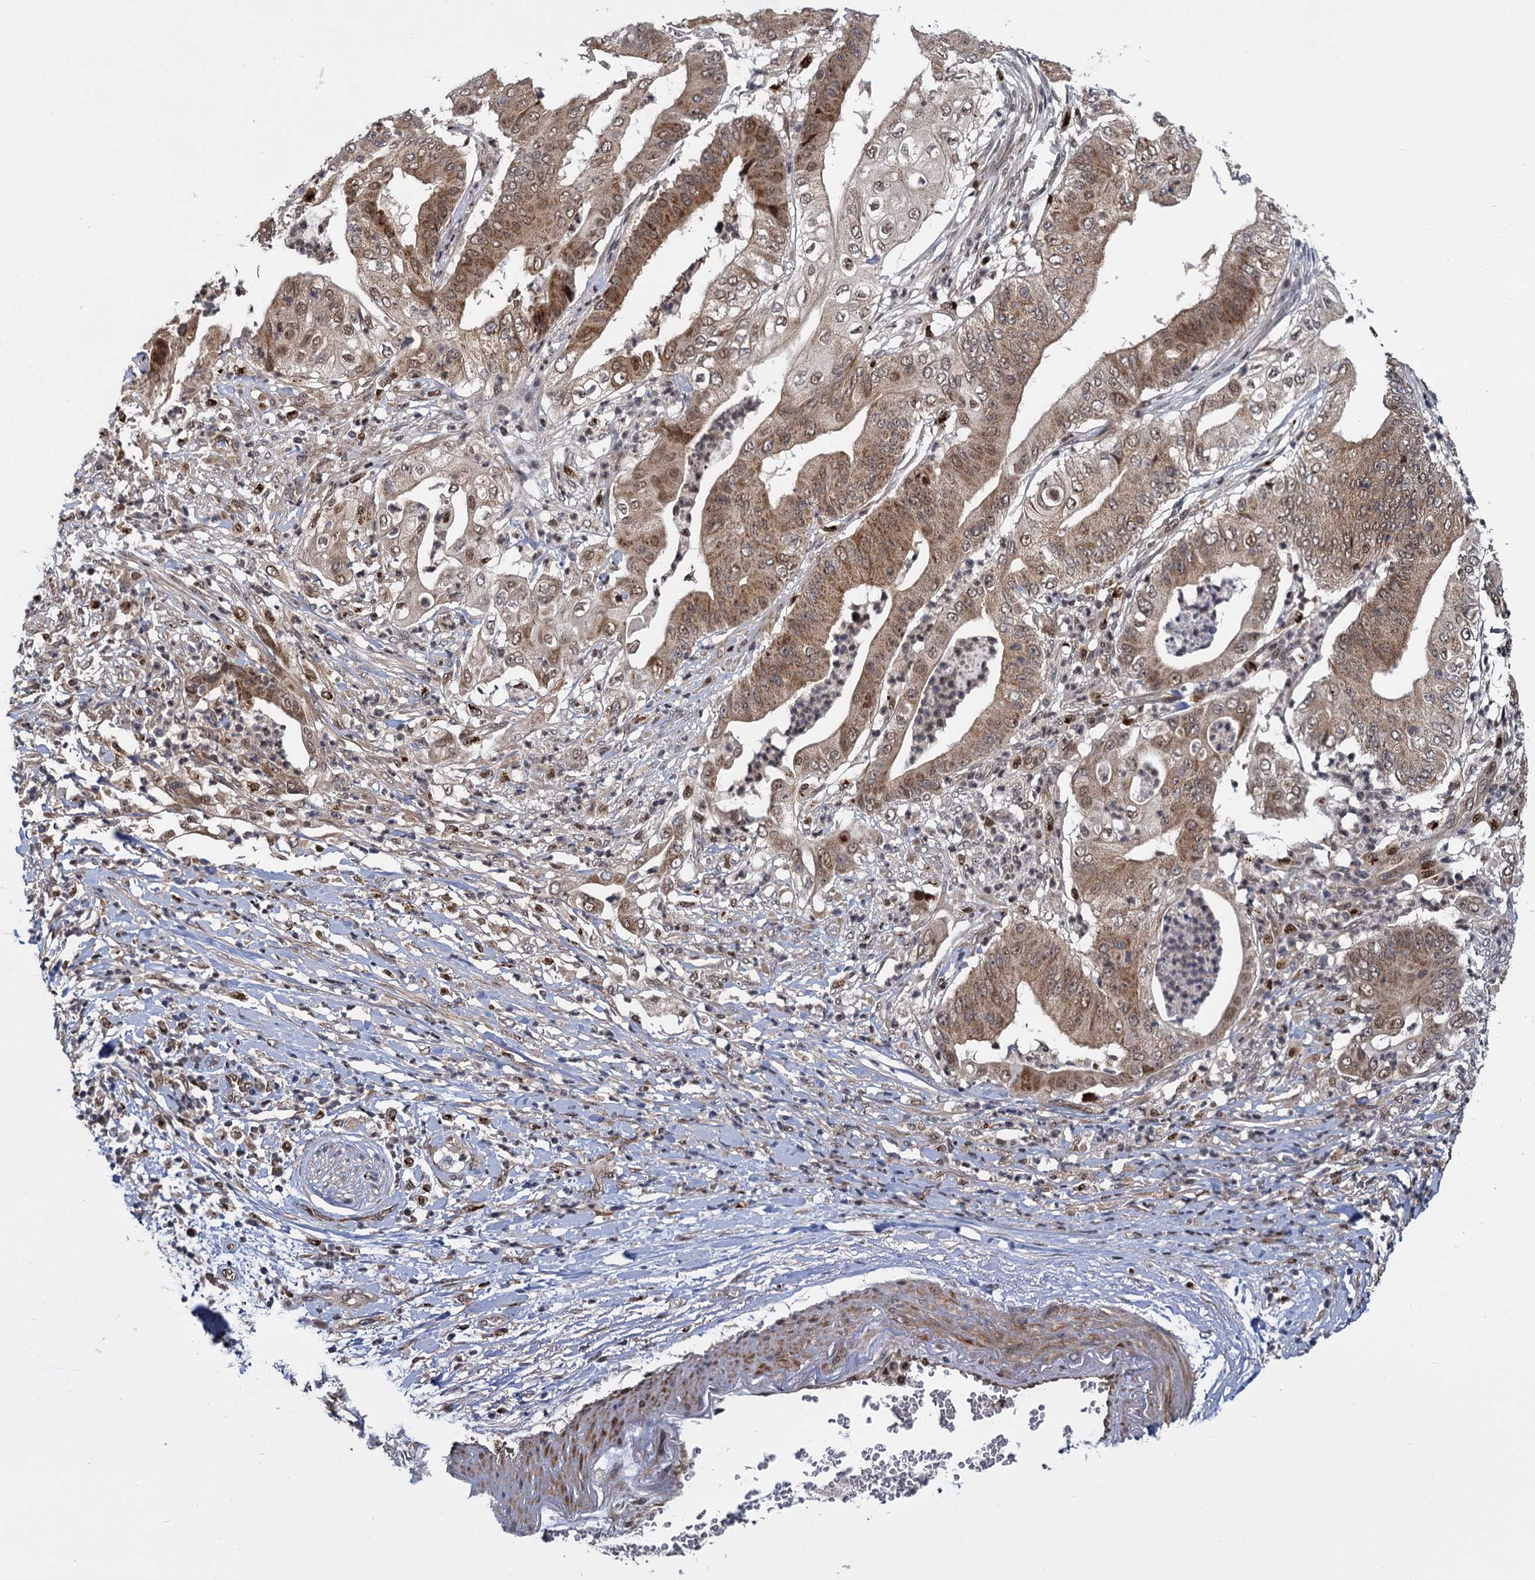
{"staining": {"intensity": "moderate", "quantity": ">75%", "location": "cytoplasmic/membranous,nuclear"}, "tissue": "pancreatic cancer", "cell_type": "Tumor cells", "image_type": "cancer", "snomed": [{"axis": "morphology", "description": "Adenocarcinoma, NOS"}, {"axis": "topography", "description": "Pancreas"}], "caption": "This is an image of immunohistochemistry staining of adenocarcinoma (pancreatic), which shows moderate positivity in the cytoplasmic/membranous and nuclear of tumor cells.", "gene": "GAL3ST4", "patient": {"sex": "female", "age": 77}}